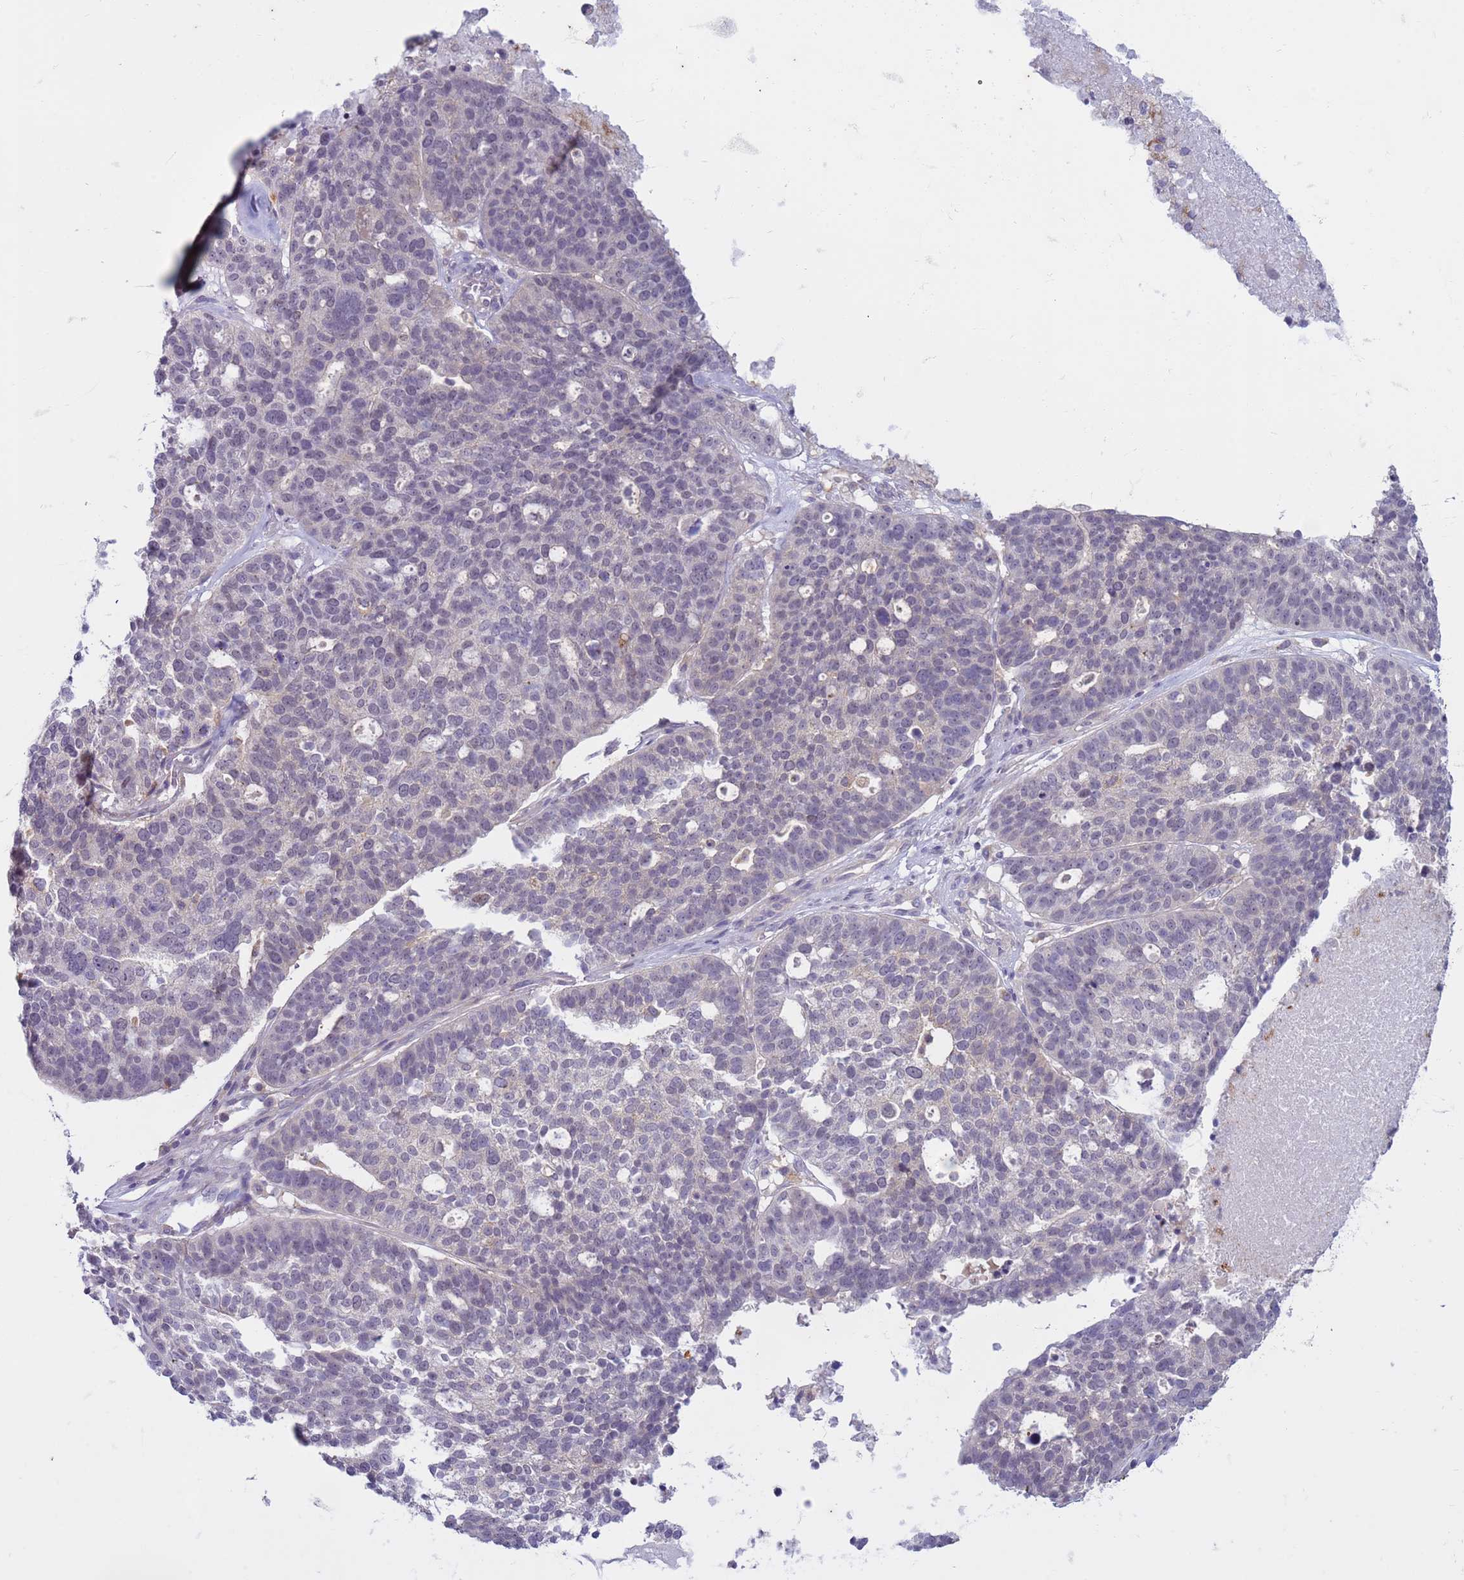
{"staining": {"intensity": "negative", "quantity": "none", "location": "none"}, "tissue": "ovarian cancer", "cell_type": "Tumor cells", "image_type": "cancer", "snomed": [{"axis": "morphology", "description": "Cystadenocarcinoma, serous, NOS"}, {"axis": "topography", "description": "Ovary"}], "caption": "Human ovarian cancer (serous cystadenocarcinoma) stained for a protein using immunohistochemistry displays no staining in tumor cells.", "gene": "SLC15A3", "patient": {"sex": "female", "age": 59}}